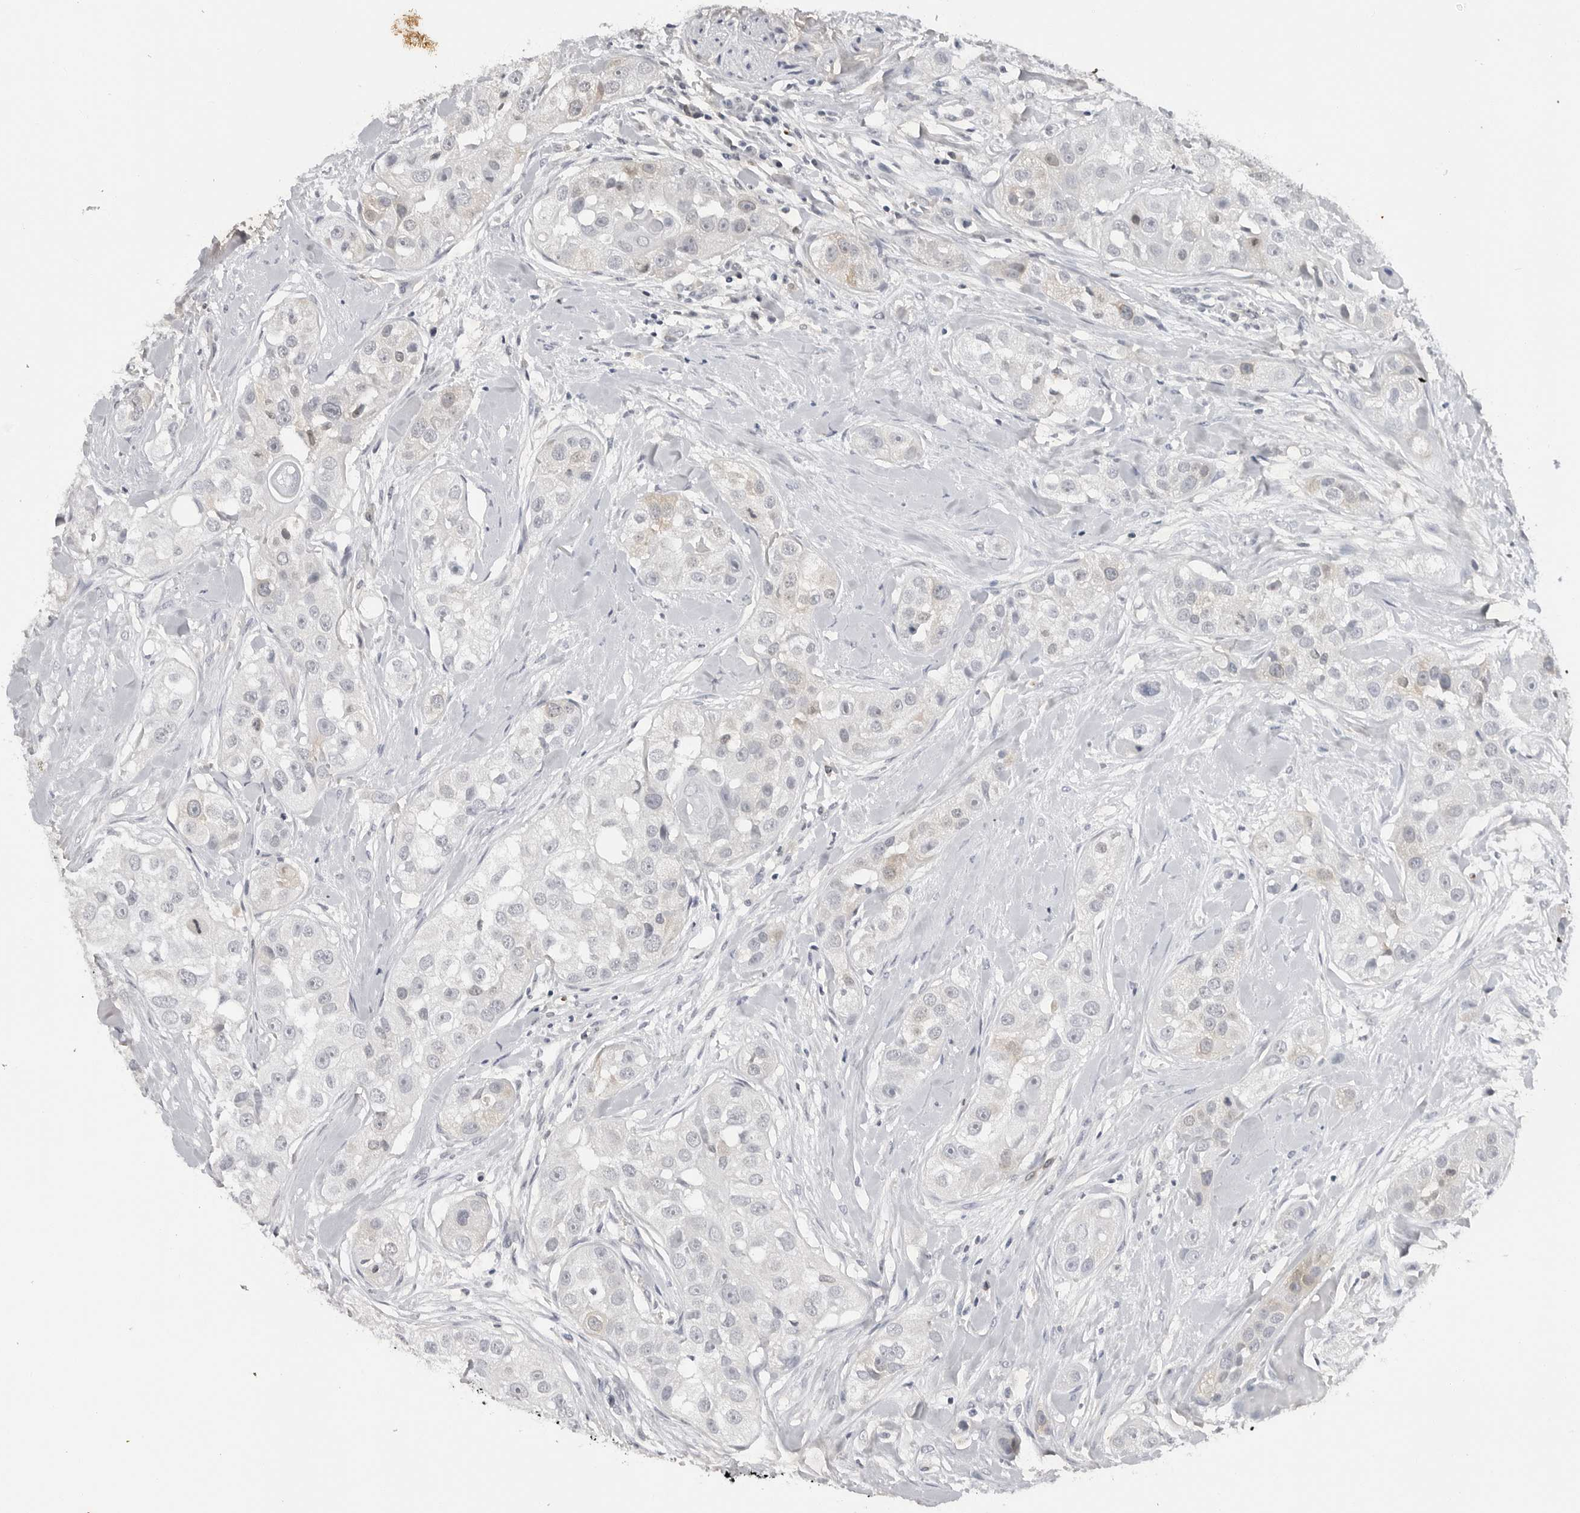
{"staining": {"intensity": "negative", "quantity": "none", "location": "none"}, "tissue": "head and neck cancer", "cell_type": "Tumor cells", "image_type": "cancer", "snomed": [{"axis": "morphology", "description": "Normal tissue, NOS"}, {"axis": "morphology", "description": "Squamous cell carcinoma, NOS"}, {"axis": "topography", "description": "Skeletal muscle"}, {"axis": "topography", "description": "Head-Neck"}], "caption": "DAB (3,3'-diaminobenzidine) immunohistochemical staining of human head and neck cancer displays no significant positivity in tumor cells.", "gene": "RRM1", "patient": {"sex": "male", "age": 51}}